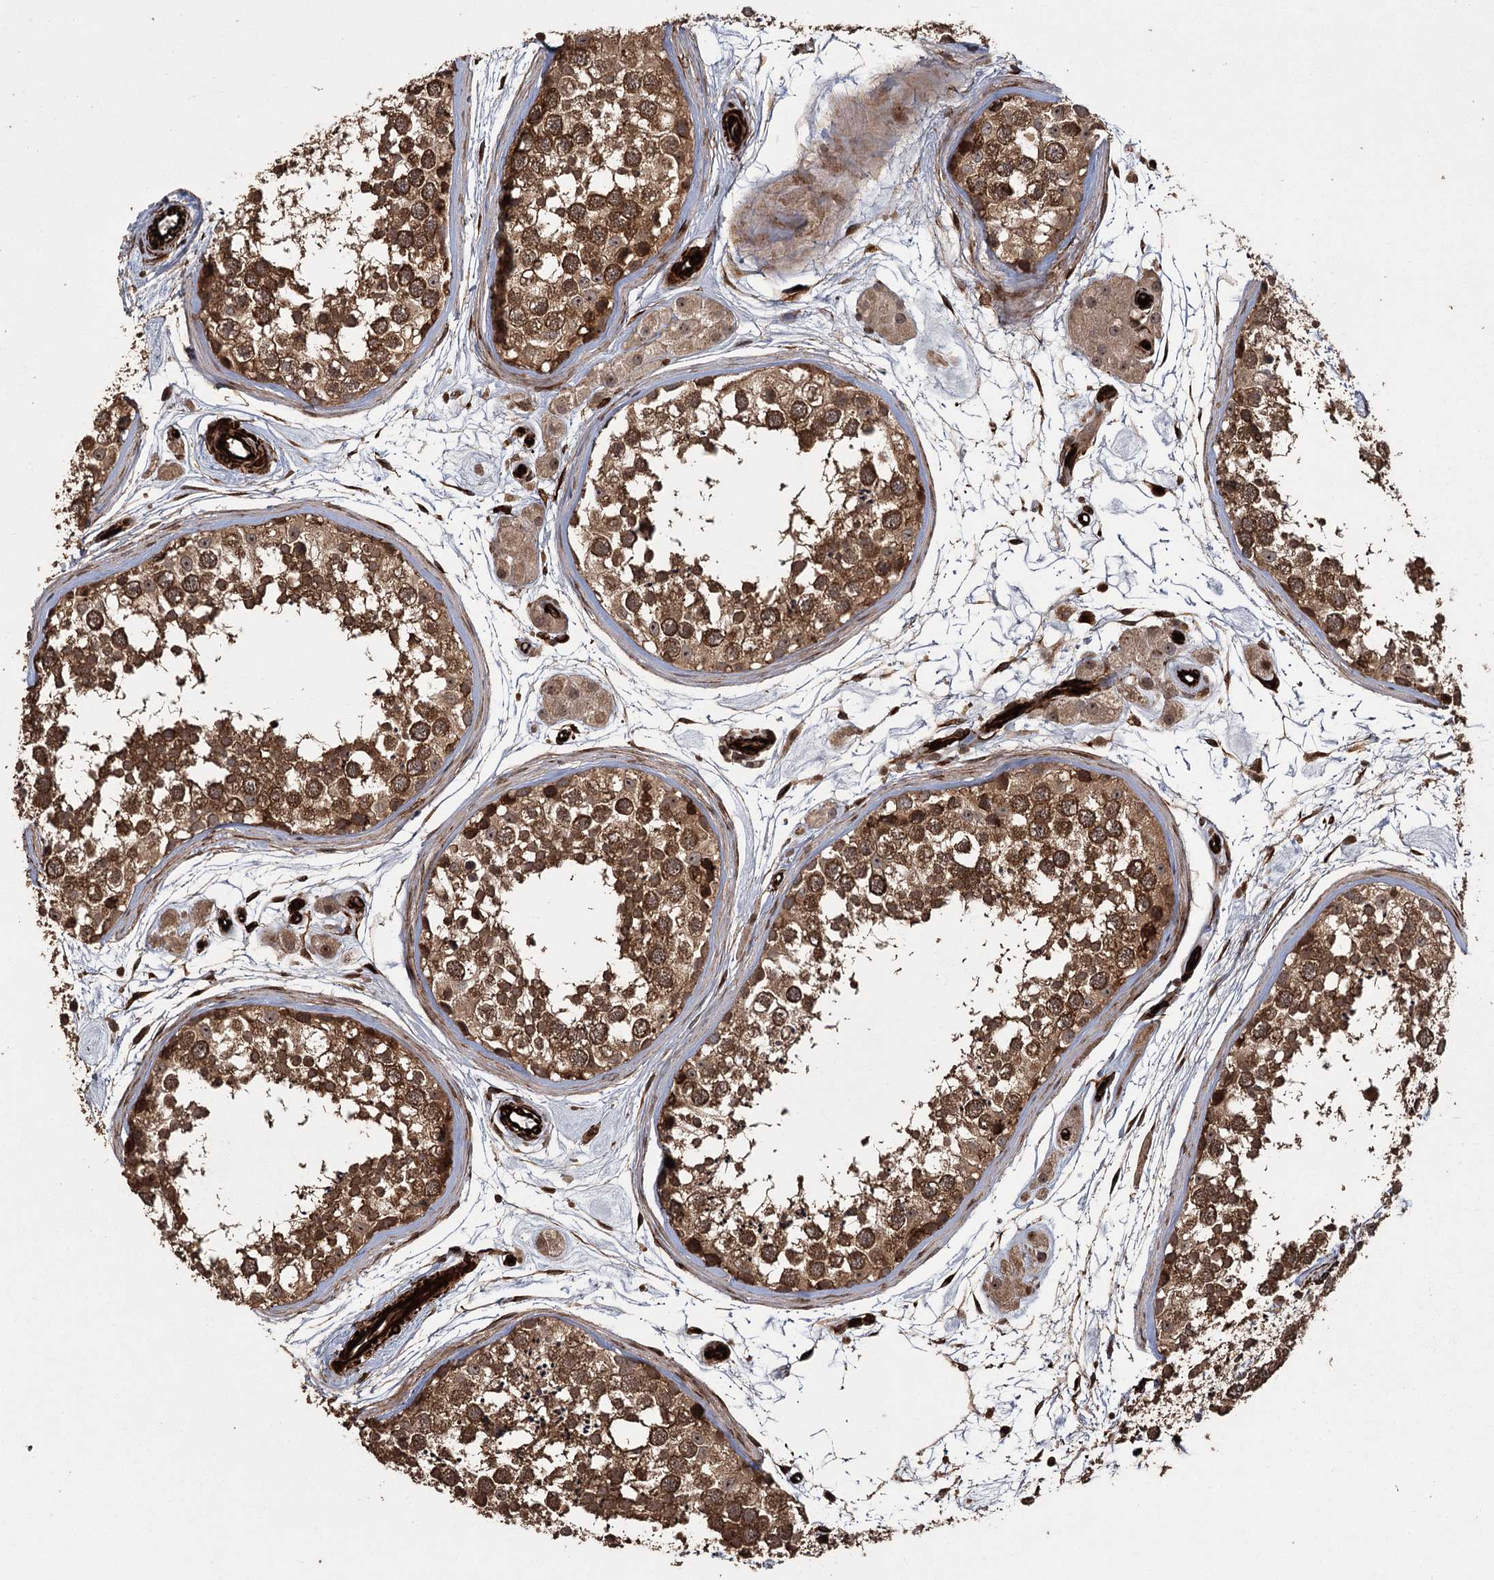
{"staining": {"intensity": "moderate", "quantity": ">75%", "location": "cytoplasmic/membranous"}, "tissue": "testis", "cell_type": "Cells in seminiferous ducts", "image_type": "normal", "snomed": [{"axis": "morphology", "description": "Normal tissue, NOS"}, {"axis": "topography", "description": "Testis"}], "caption": "Testis stained with immunohistochemistry displays moderate cytoplasmic/membranous expression in approximately >75% of cells in seminiferous ducts.", "gene": "RPAP3", "patient": {"sex": "male", "age": 56}}